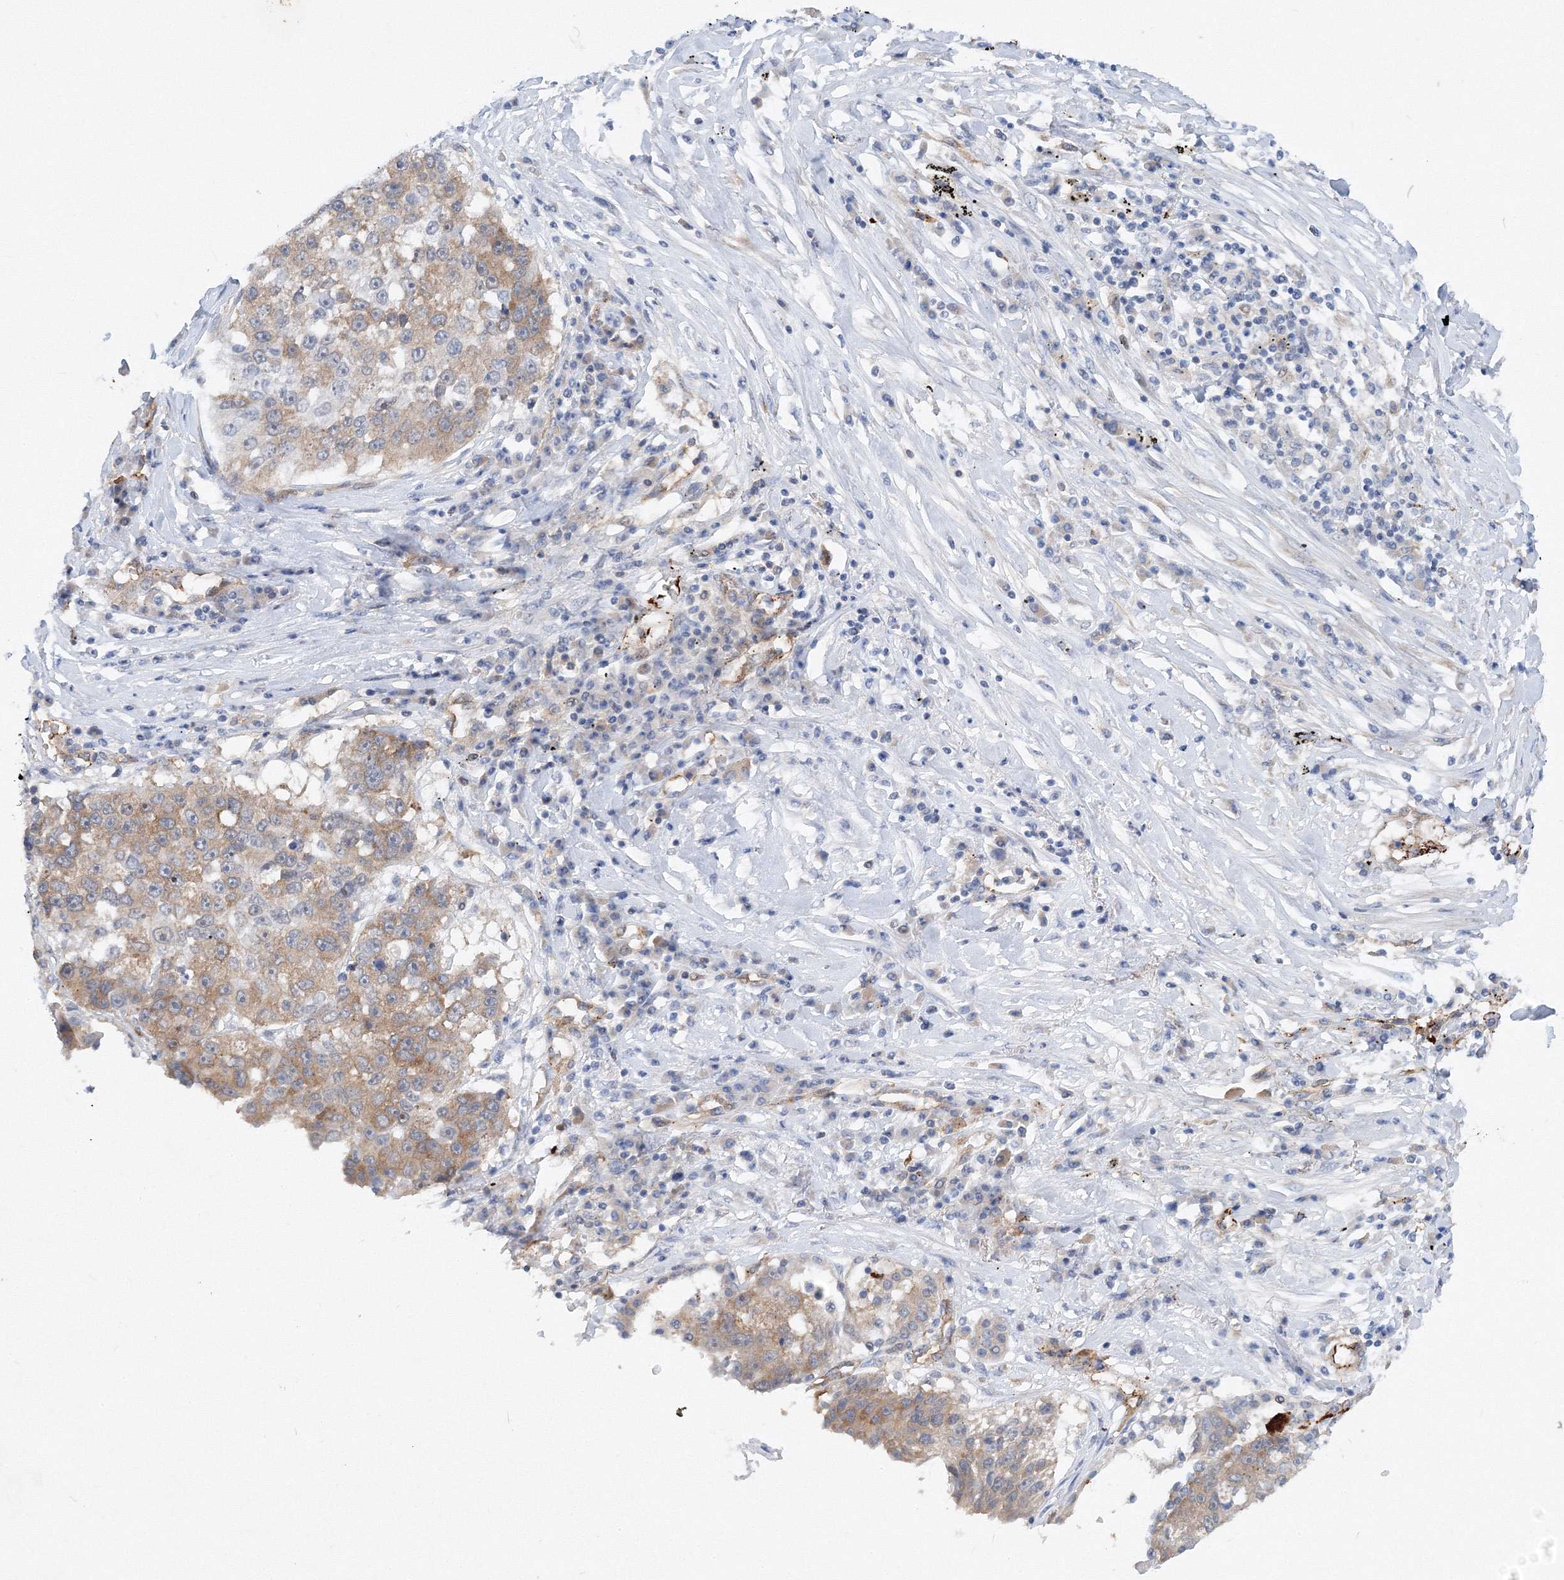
{"staining": {"intensity": "moderate", "quantity": "25%-75%", "location": "cytoplasmic/membranous"}, "tissue": "lung cancer", "cell_type": "Tumor cells", "image_type": "cancer", "snomed": [{"axis": "morphology", "description": "Squamous cell carcinoma, NOS"}, {"axis": "topography", "description": "Lung"}], "caption": "Moderate cytoplasmic/membranous positivity for a protein is appreciated in about 25%-75% of tumor cells of squamous cell carcinoma (lung) using immunohistochemistry (IHC).", "gene": "TANC1", "patient": {"sex": "male", "age": 61}}